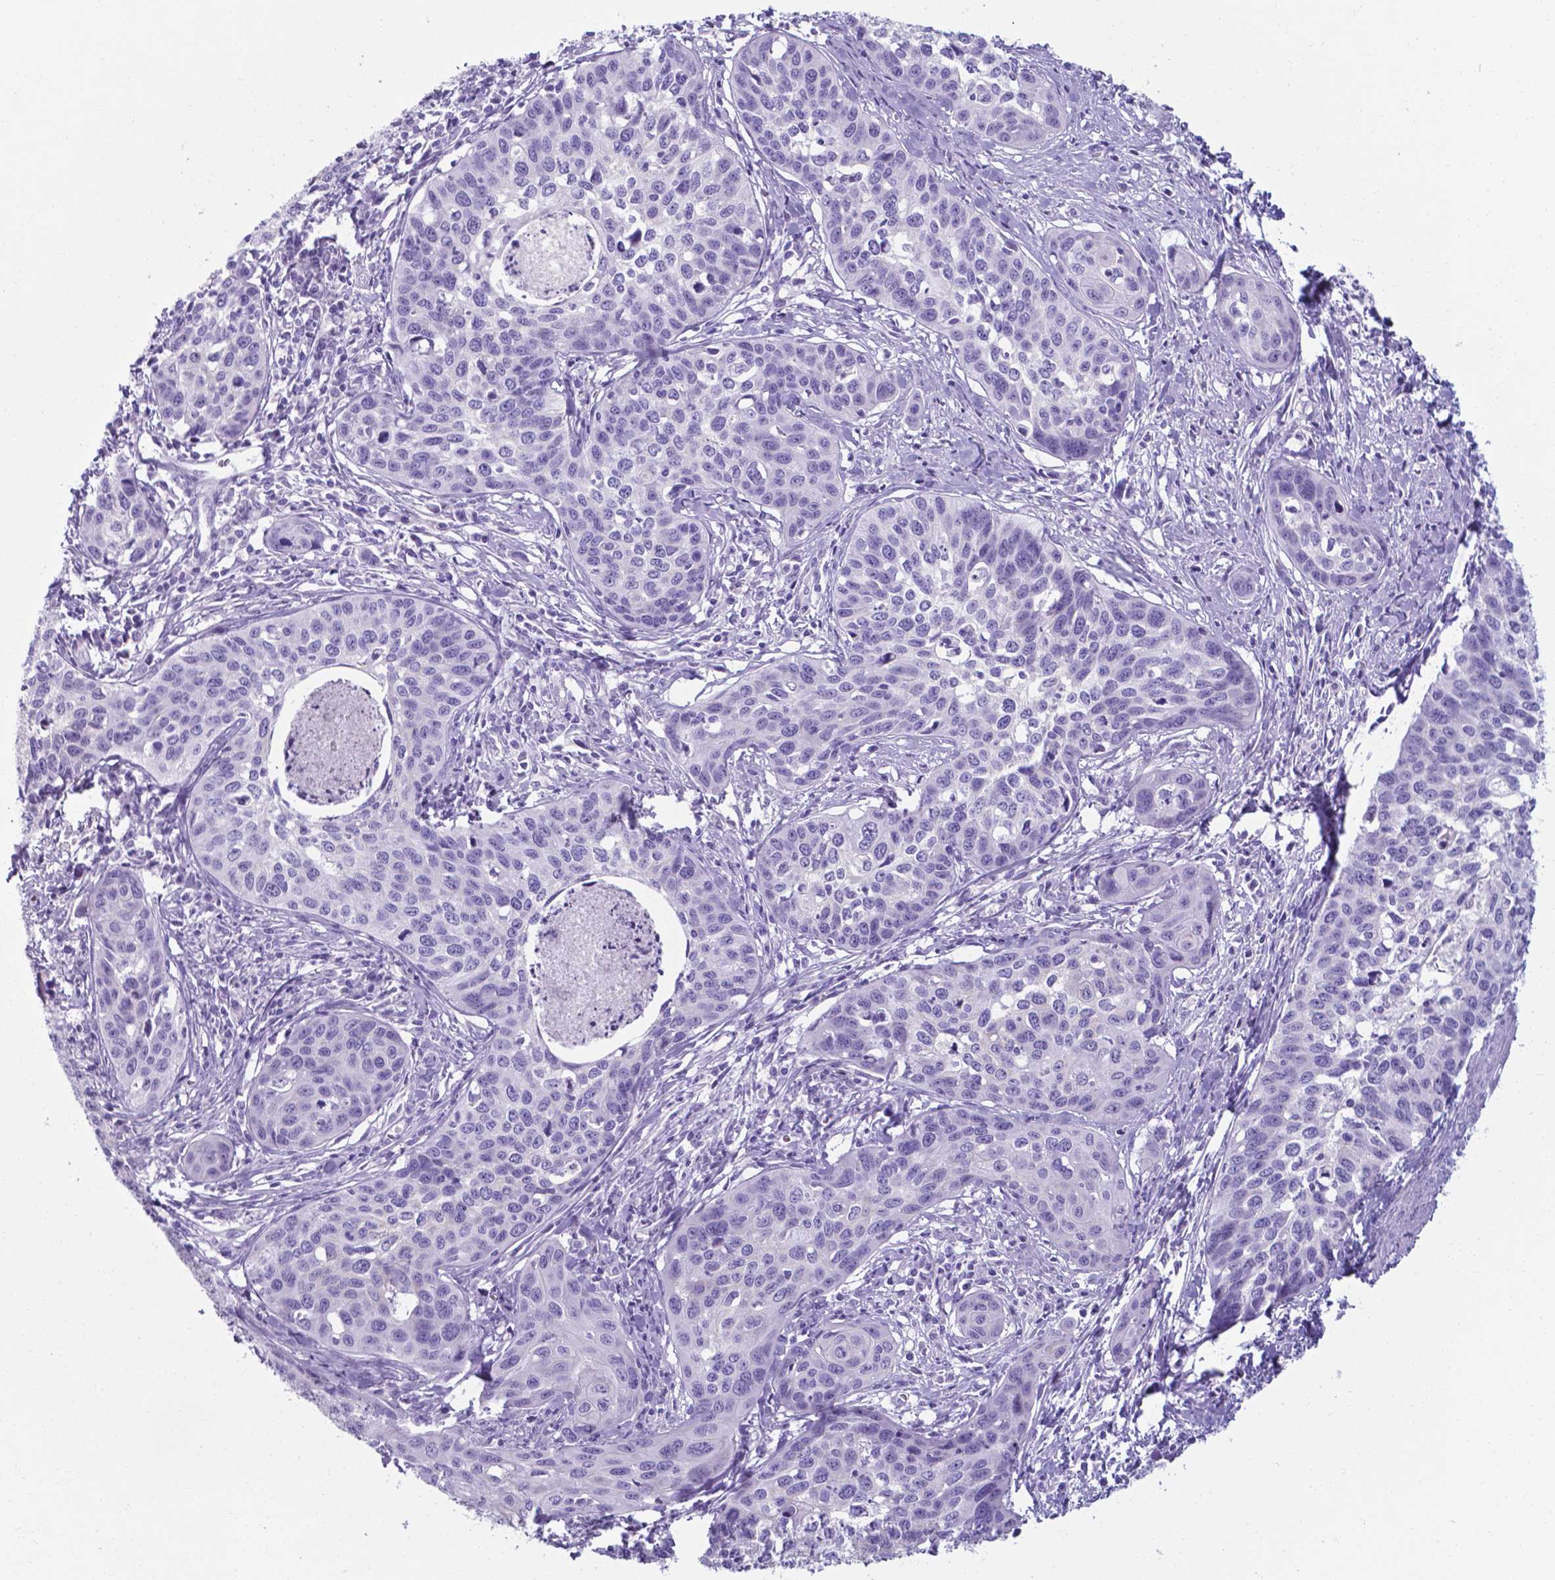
{"staining": {"intensity": "negative", "quantity": "none", "location": "none"}, "tissue": "cervical cancer", "cell_type": "Tumor cells", "image_type": "cancer", "snomed": [{"axis": "morphology", "description": "Squamous cell carcinoma, NOS"}, {"axis": "topography", "description": "Cervix"}], "caption": "High power microscopy micrograph of an immunohistochemistry micrograph of squamous cell carcinoma (cervical), revealing no significant staining in tumor cells. Nuclei are stained in blue.", "gene": "AP5B1", "patient": {"sex": "female", "age": 31}}